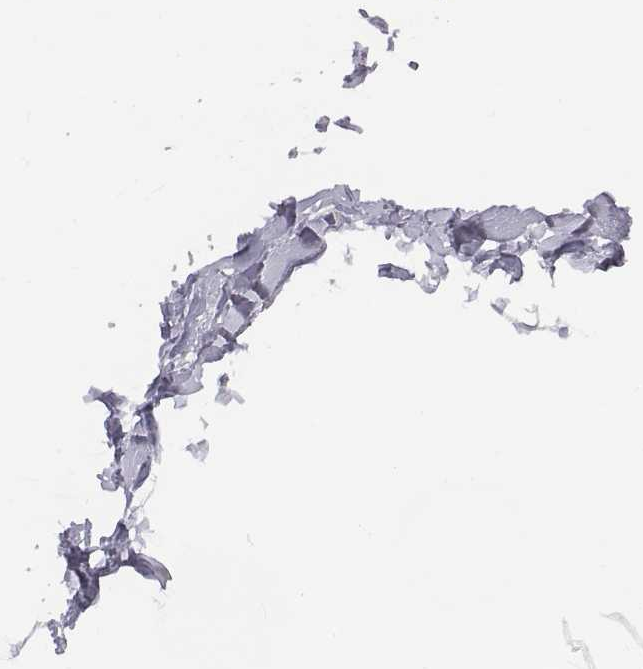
{"staining": {"intensity": "negative", "quantity": "none", "location": "none"}, "tissue": "breast", "cell_type": "Adipocytes", "image_type": "normal", "snomed": [{"axis": "morphology", "description": "Normal tissue, NOS"}, {"axis": "topography", "description": "Breast"}], "caption": "This is an IHC photomicrograph of benign breast. There is no positivity in adipocytes.", "gene": "C6orf58", "patient": {"sex": "female", "age": 32}}